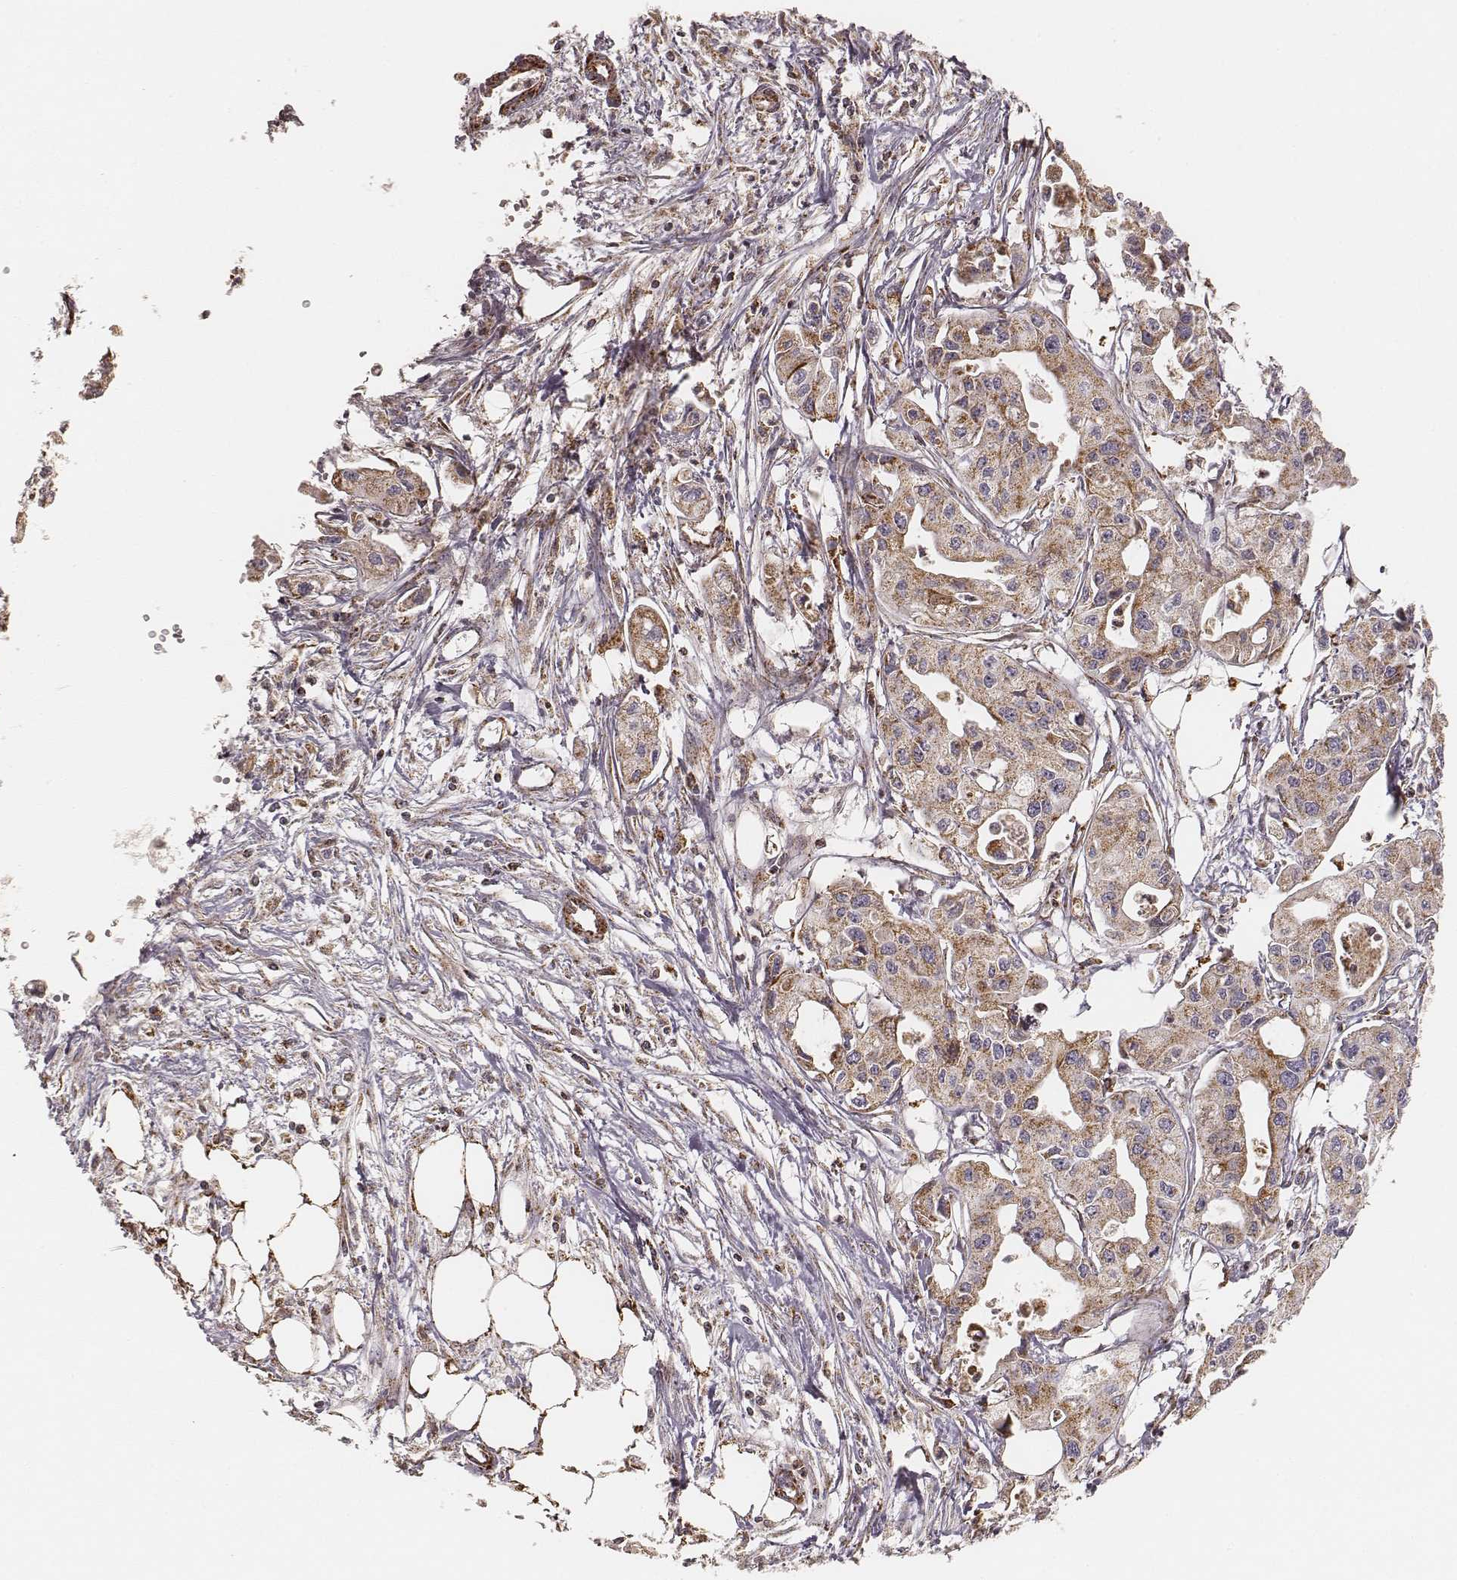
{"staining": {"intensity": "moderate", "quantity": ">75%", "location": "cytoplasmic/membranous"}, "tissue": "pancreatic cancer", "cell_type": "Tumor cells", "image_type": "cancer", "snomed": [{"axis": "morphology", "description": "Adenocarcinoma, NOS"}, {"axis": "topography", "description": "Pancreas"}], "caption": "Tumor cells display medium levels of moderate cytoplasmic/membranous expression in approximately >75% of cells in pancreatic cancer (adenocarcinoma). The protein of interest is shown in brown color, while the nuclei are stained blue.", "gene": "CS", "patient": {"sex": "male", "age": 70}}